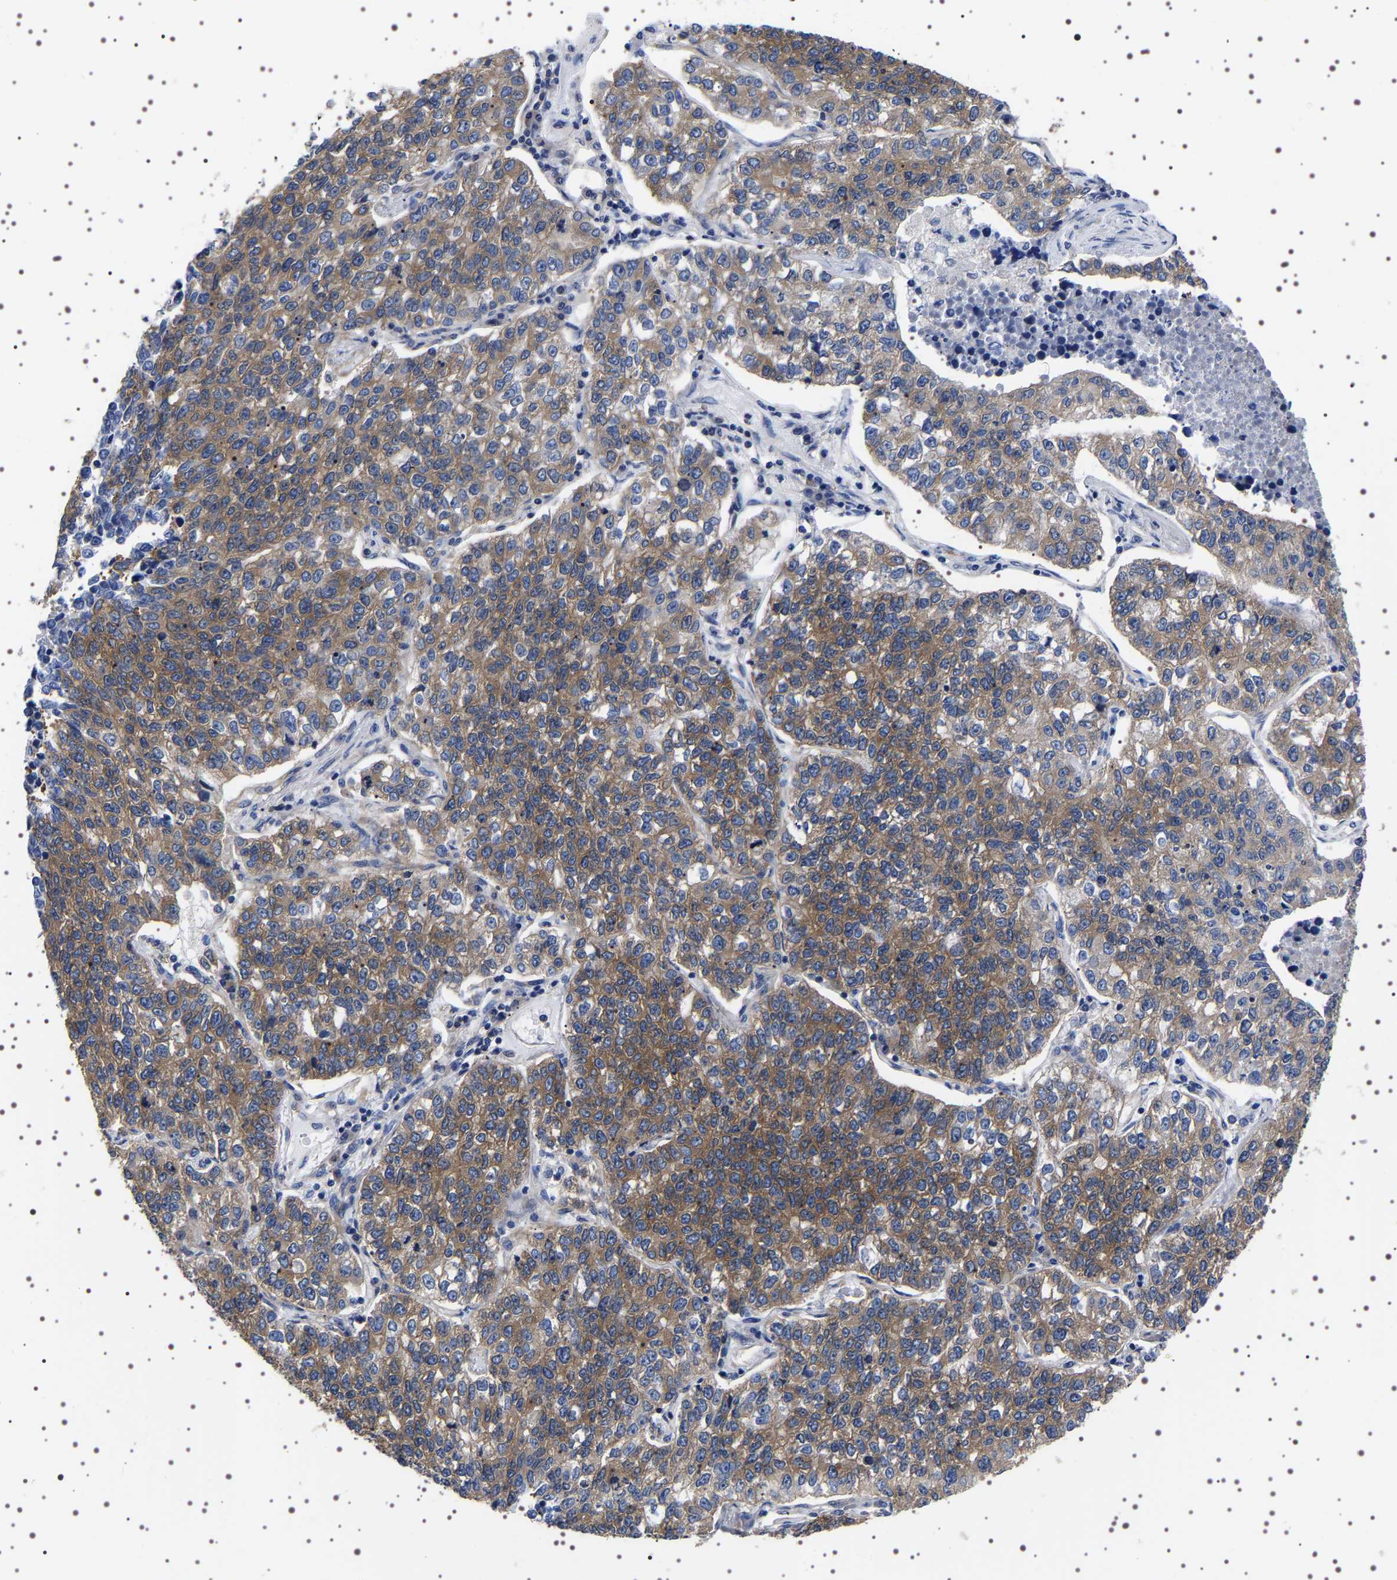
{"staining": {"intensity": "moderate", "quantity": ">75%", "location": "cytoplasmic/membranous"}, "tissue": "lung cancer", "cell_type": "Tumor cells", "image_type": "cancer", "snomed": [{"axis": "morphology", "description": "Adenocarcinoma, NOS"}, {"axis": "topography", "description": "Lung"}], "caption": "IHC staining of adenocarcinoma (lung), which demonstrates medium levels of moderate cytoplasmic/membranous positivity in about >75% of tumor cells indicating moderate cytoplasmic/membranous protein staining. The staining was performed using DAB (brown) for protein detection and nuclei were counterstained in hematoxylin (blue).", "gene": "DARS1", "patient": {"sex": "male", "age": 49}}